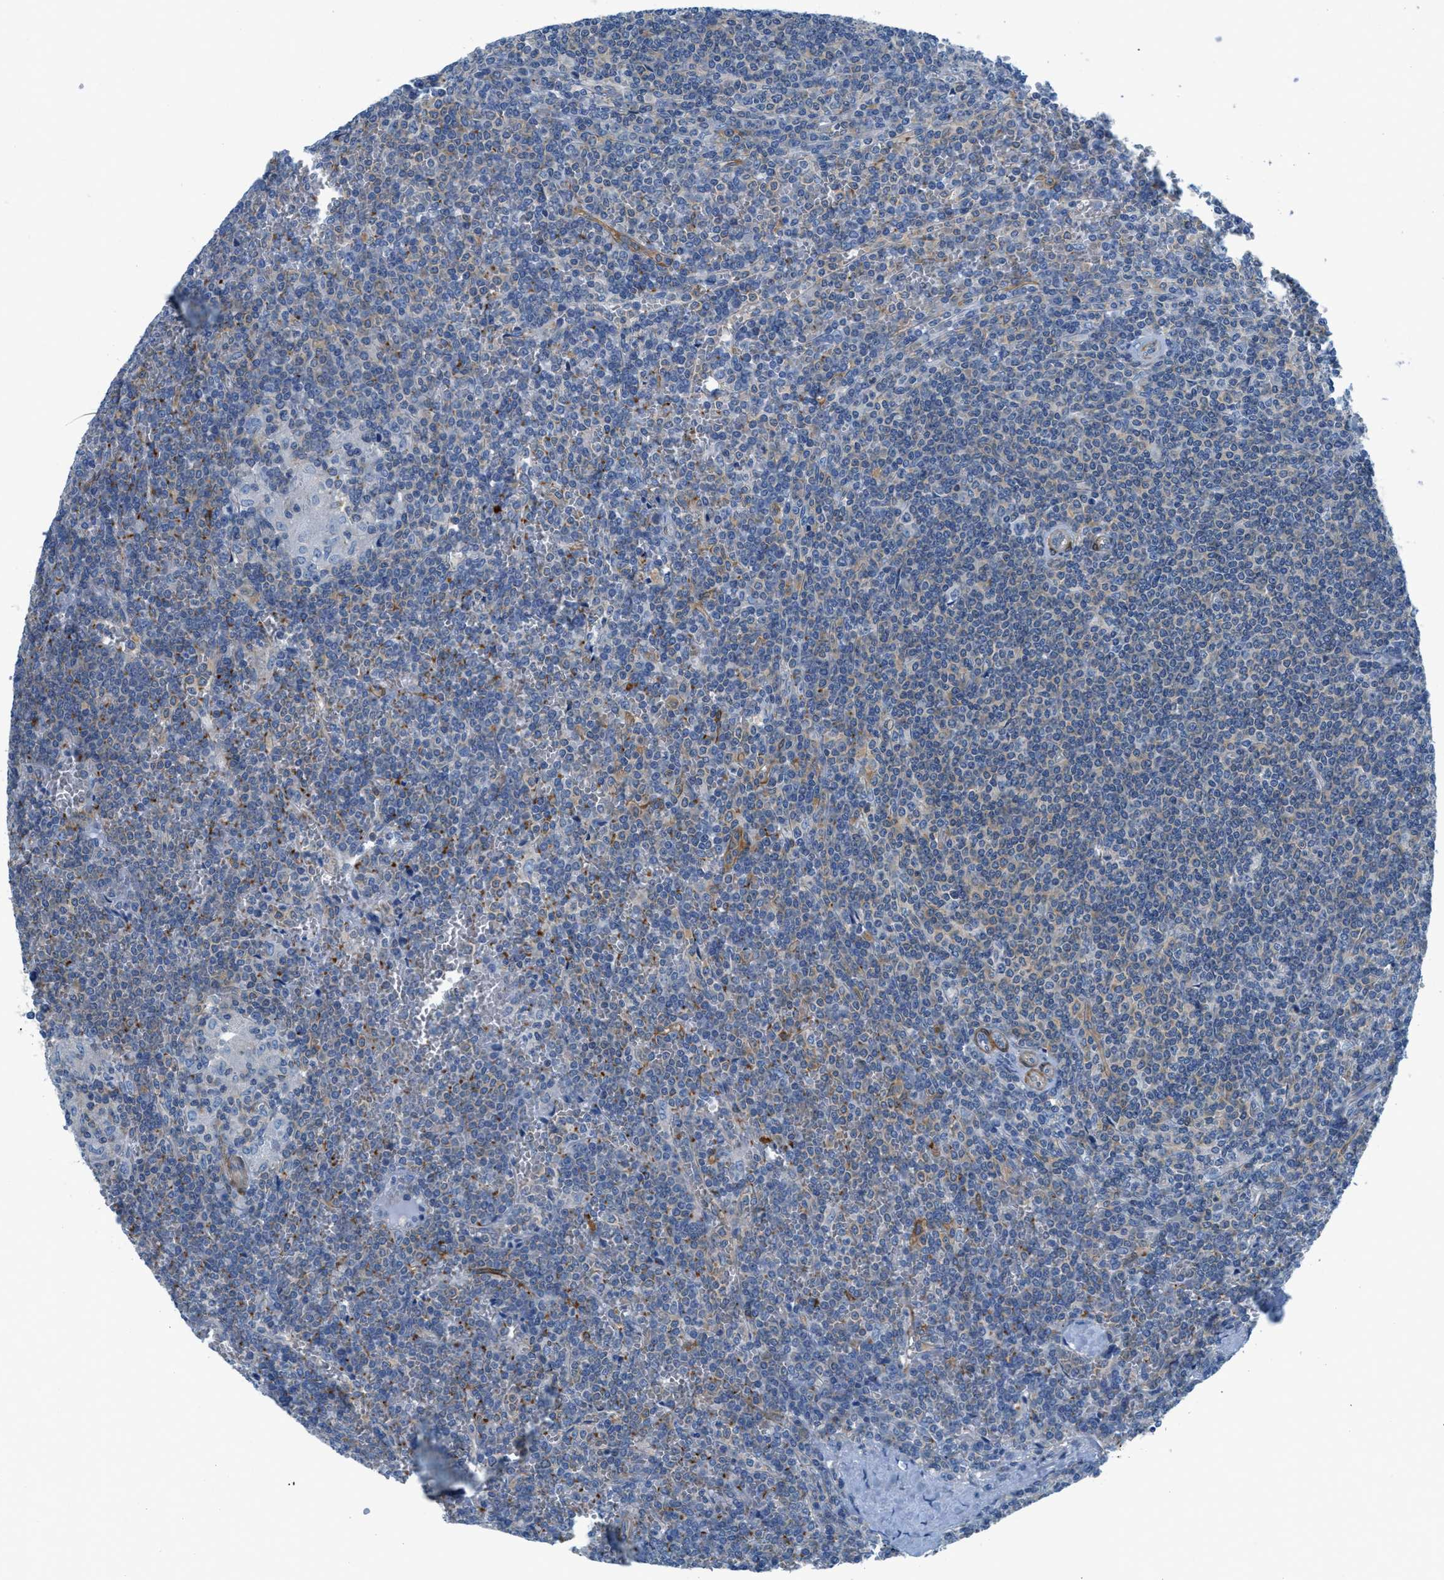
{"staining": {"intensity": "weak", "quantity": "<25%", "location": "cytoplasmic/membranous"}, "tissue": "lymphoma", "cell_type": "Tumor cells", "image_type": "cancer", "snomed": [{"axis": "morphology", "description": "Malignant lymphoma, non-Hodgkin's type, Low grade"}, {"axis": "topography", "description": "Lymph node"}], "caption": "High power microscopy micrograph of an immunohistochemistry image of malignant lymphoma, non-Hodgkin's type (low-grade), revealing no significant positivity in tumor cells. The staining is performed using DAB brown chromogen with nuclei counter-stained in using hematoxylin.", "gene": "MAPRE2", "patient": {"sex": "male", "age": 70}}